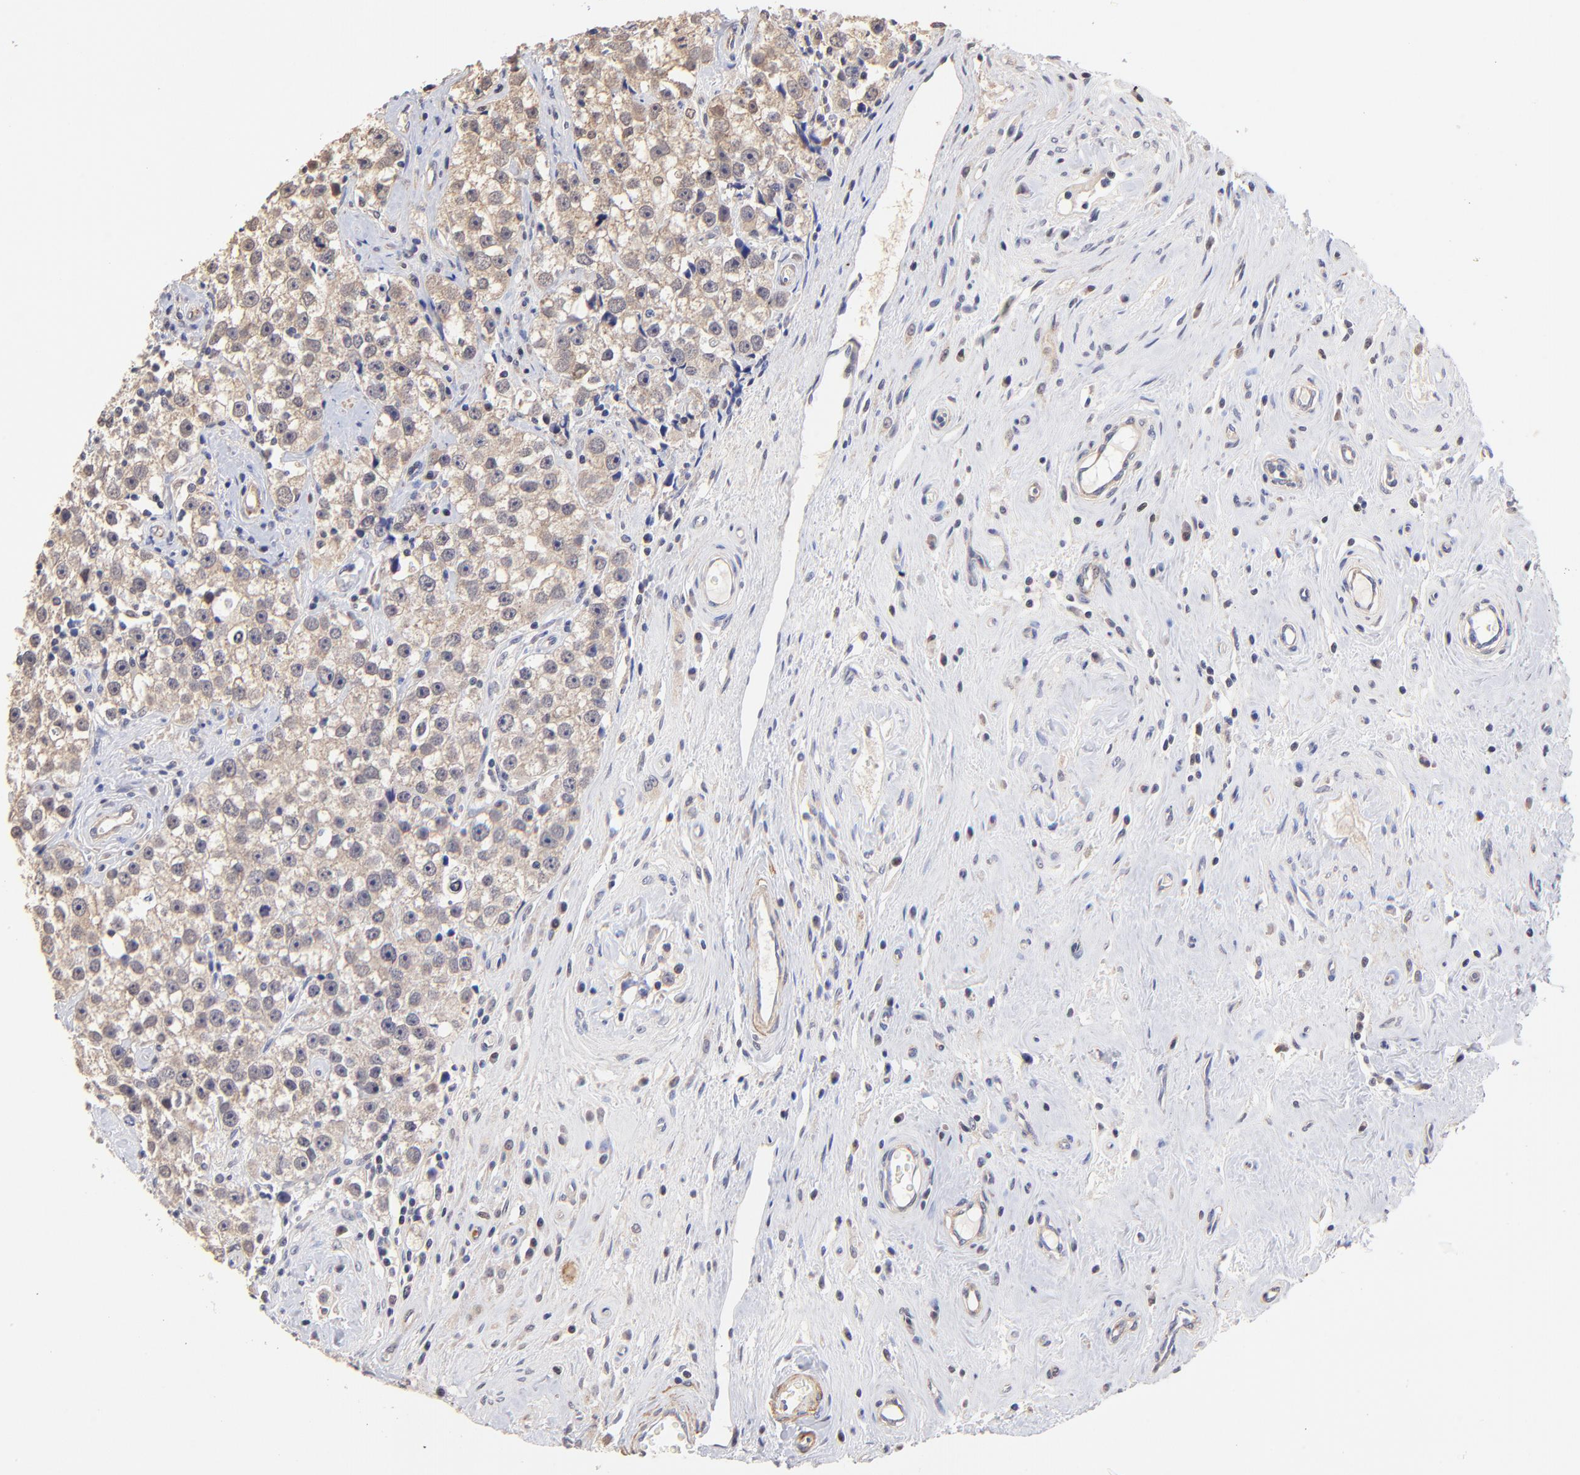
{"staining": {"intensity": "weak", "quantity": ">75%", "location": "cytoplasmic/membranous"}, "tissue": "testis cancer", "cell_type": "Tumor cells", "image_type": "cancer", "snomed": [{"axis": "morphology", "description": "Seminoma, NOS"}, {"axis": "topography", "description": "Testis"}], "caption": "There is low levels of weak cytoplasmic/membranous expression in tumor cells of testis cancer (seminoma), as demonstrated by immunohistochemical staining (brown color).", "gene": "BBOF1", "patient": {"sex": "male", "age": 32}}